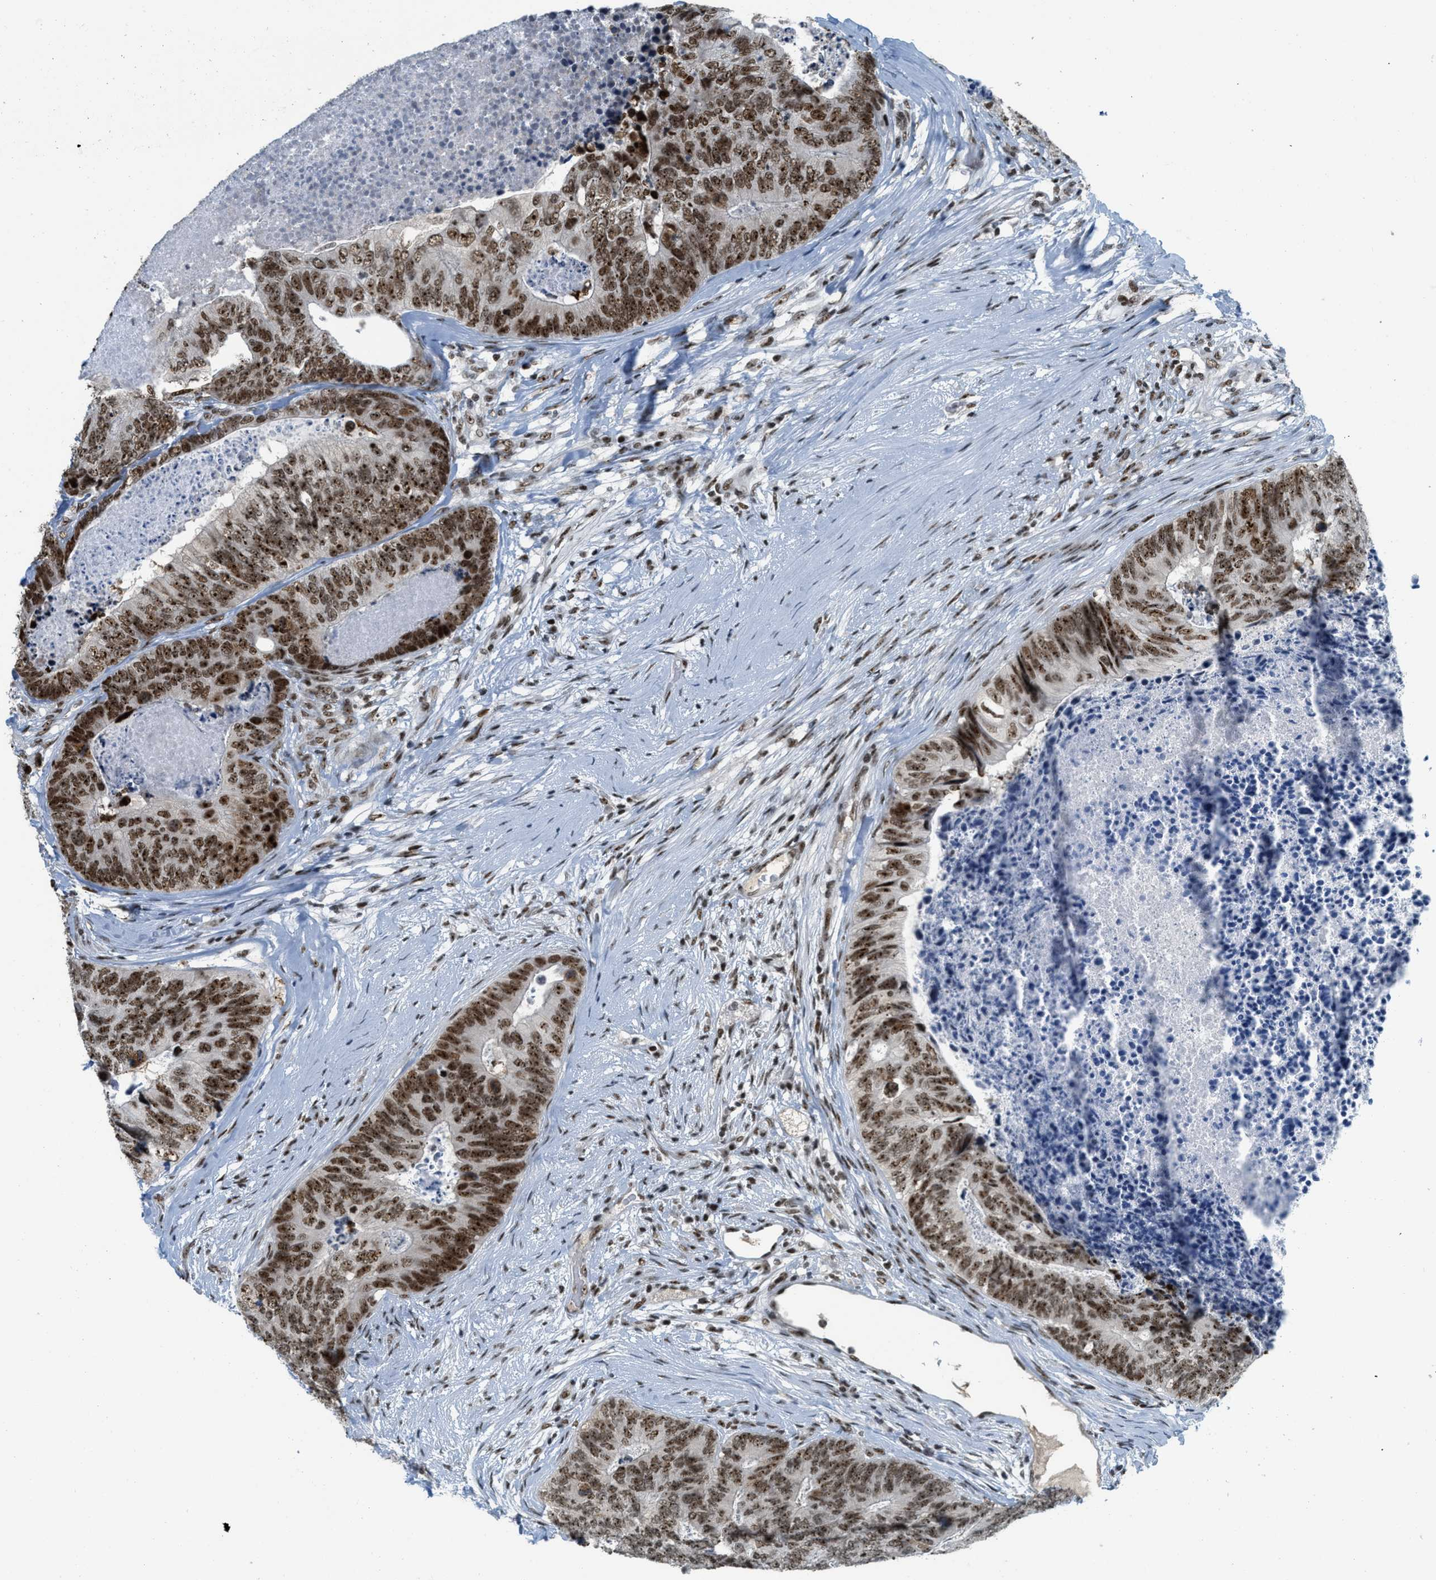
{"staining": {"intensity": "strong", "quantity": ">75%", "location": "nuclear"}, "tissue": "colorectal cancer", "cell_type": "Tumor cells", "image_type": "cancer", "snomed": [{"axis": "morphology", "description": "Adenocarcinoma, NOS"}, {"axis": "topography", "description": "Colon"}], "caption": "Protein staining by immunohistochemistry exhibits strong nuclear expression in approximately >75% of tumor cells in colorectal cancer.", "gene": "URB1", "patient": {"sex": "female", "age": 67}}